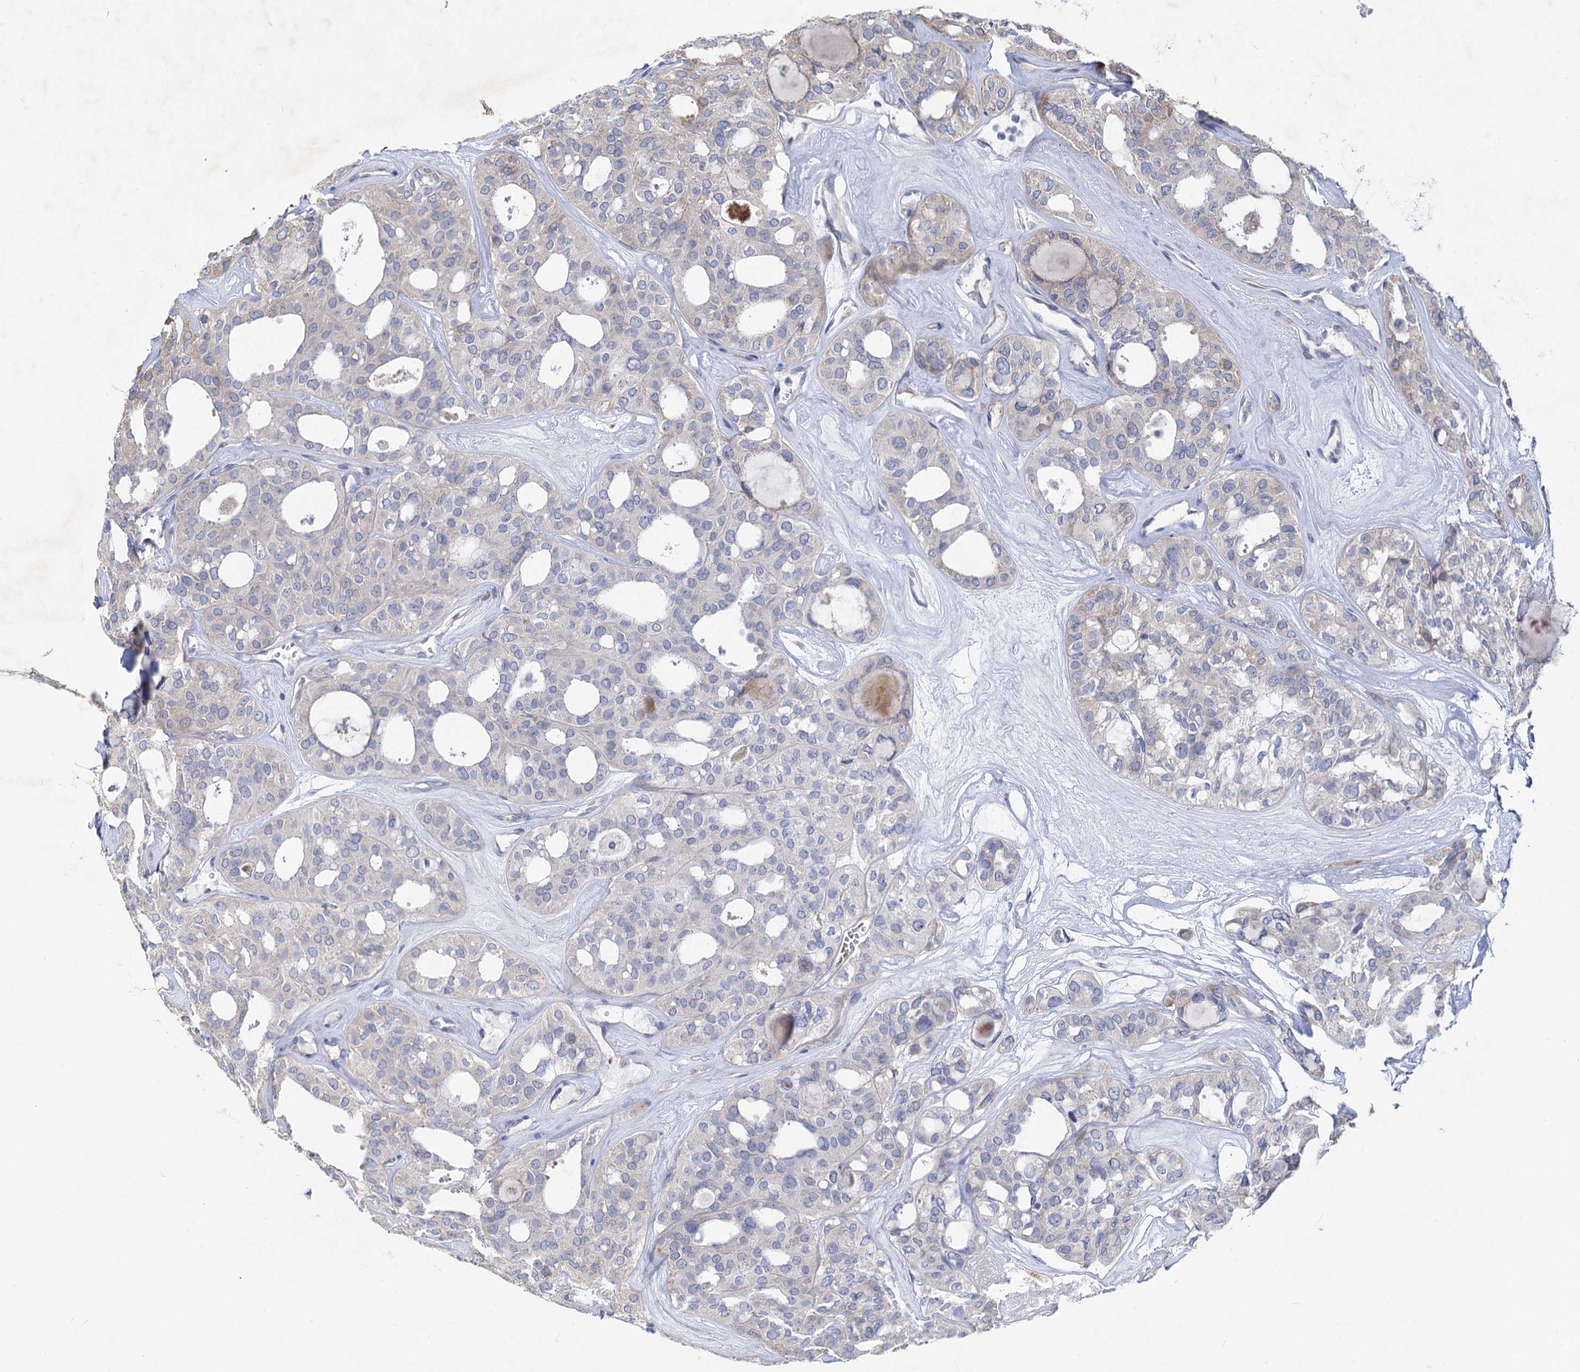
{"staining": {"intensity": "negative", "quantity": "none", "location": "none"}, "tissue": "thyroid cancer", "cell_type": "Tumor cells", "image_type": "cancer", "snomed": [{"axis": "morphology", "description": "Follicular adenoma carcinoma, NOS"}, {"axis": "topography", "description": "Thyroid gland"}], "caption": "Protein analysis of thyroid cancer exhibits no significant positivity in tumor cells. (DAB immunohistochemistry (IHC) with hematoxylin counter stain).", "gene": "PRSS35", "patient": {"sex": "male", "age": 75}}